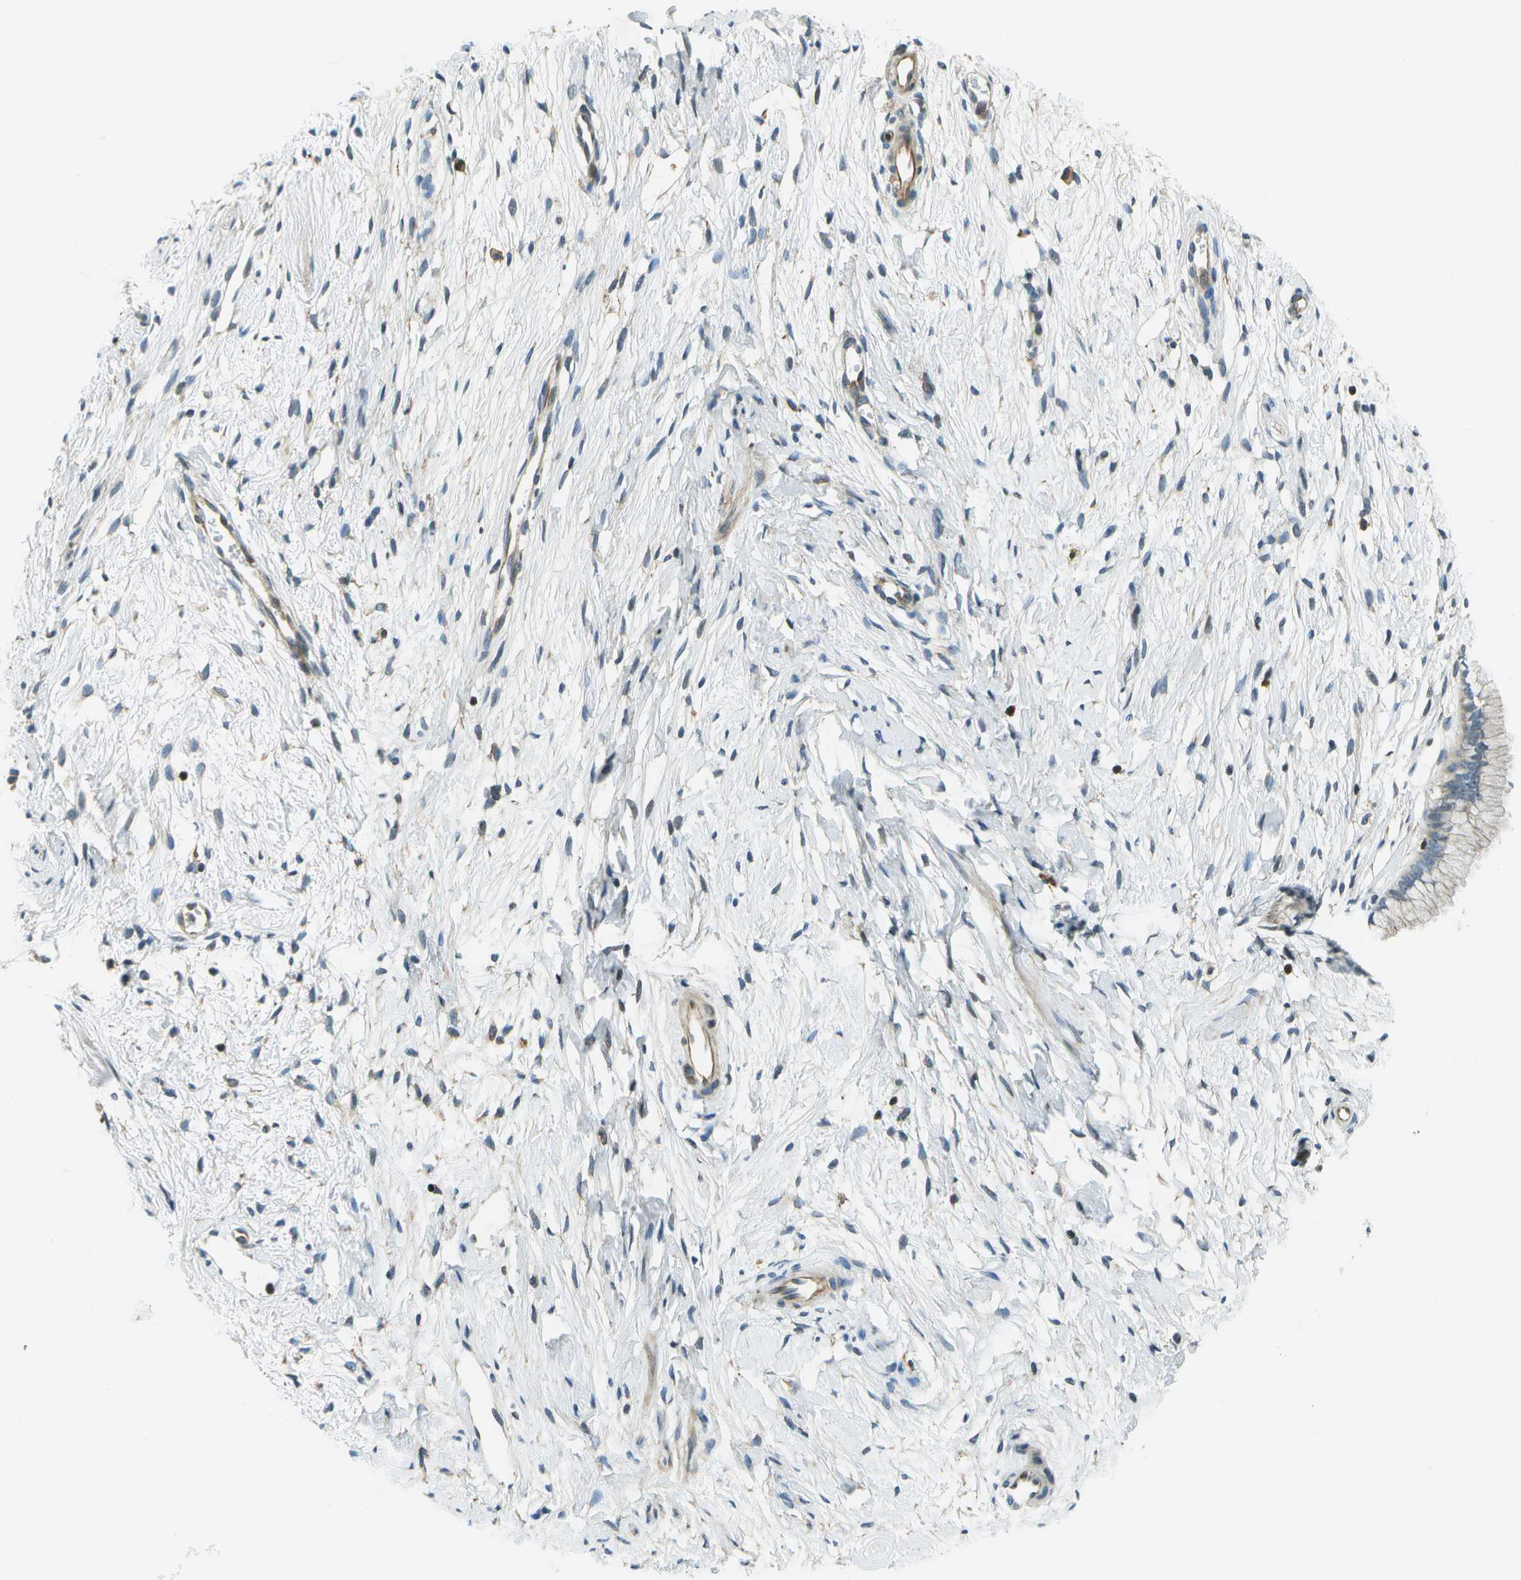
{"staining": {"intensity": "negative", "quantity": "none", "location": "none"}, "tissue": "cervix", "cell_type": "Glandular cells", "image_type": "normal", "snomed": [{"axis": "morphology", "description": "Normal tissue, NOS"}, {"axis": "topography", "description": "Cervix"}], "caption": "A high-resolution photomicrograph shows immunohistochemistry staining of normal cervix, which demonstrates no significant staining in glandular cells.", "gene": "ESYT1", "patient": {"sex": "female", "age": 65}}